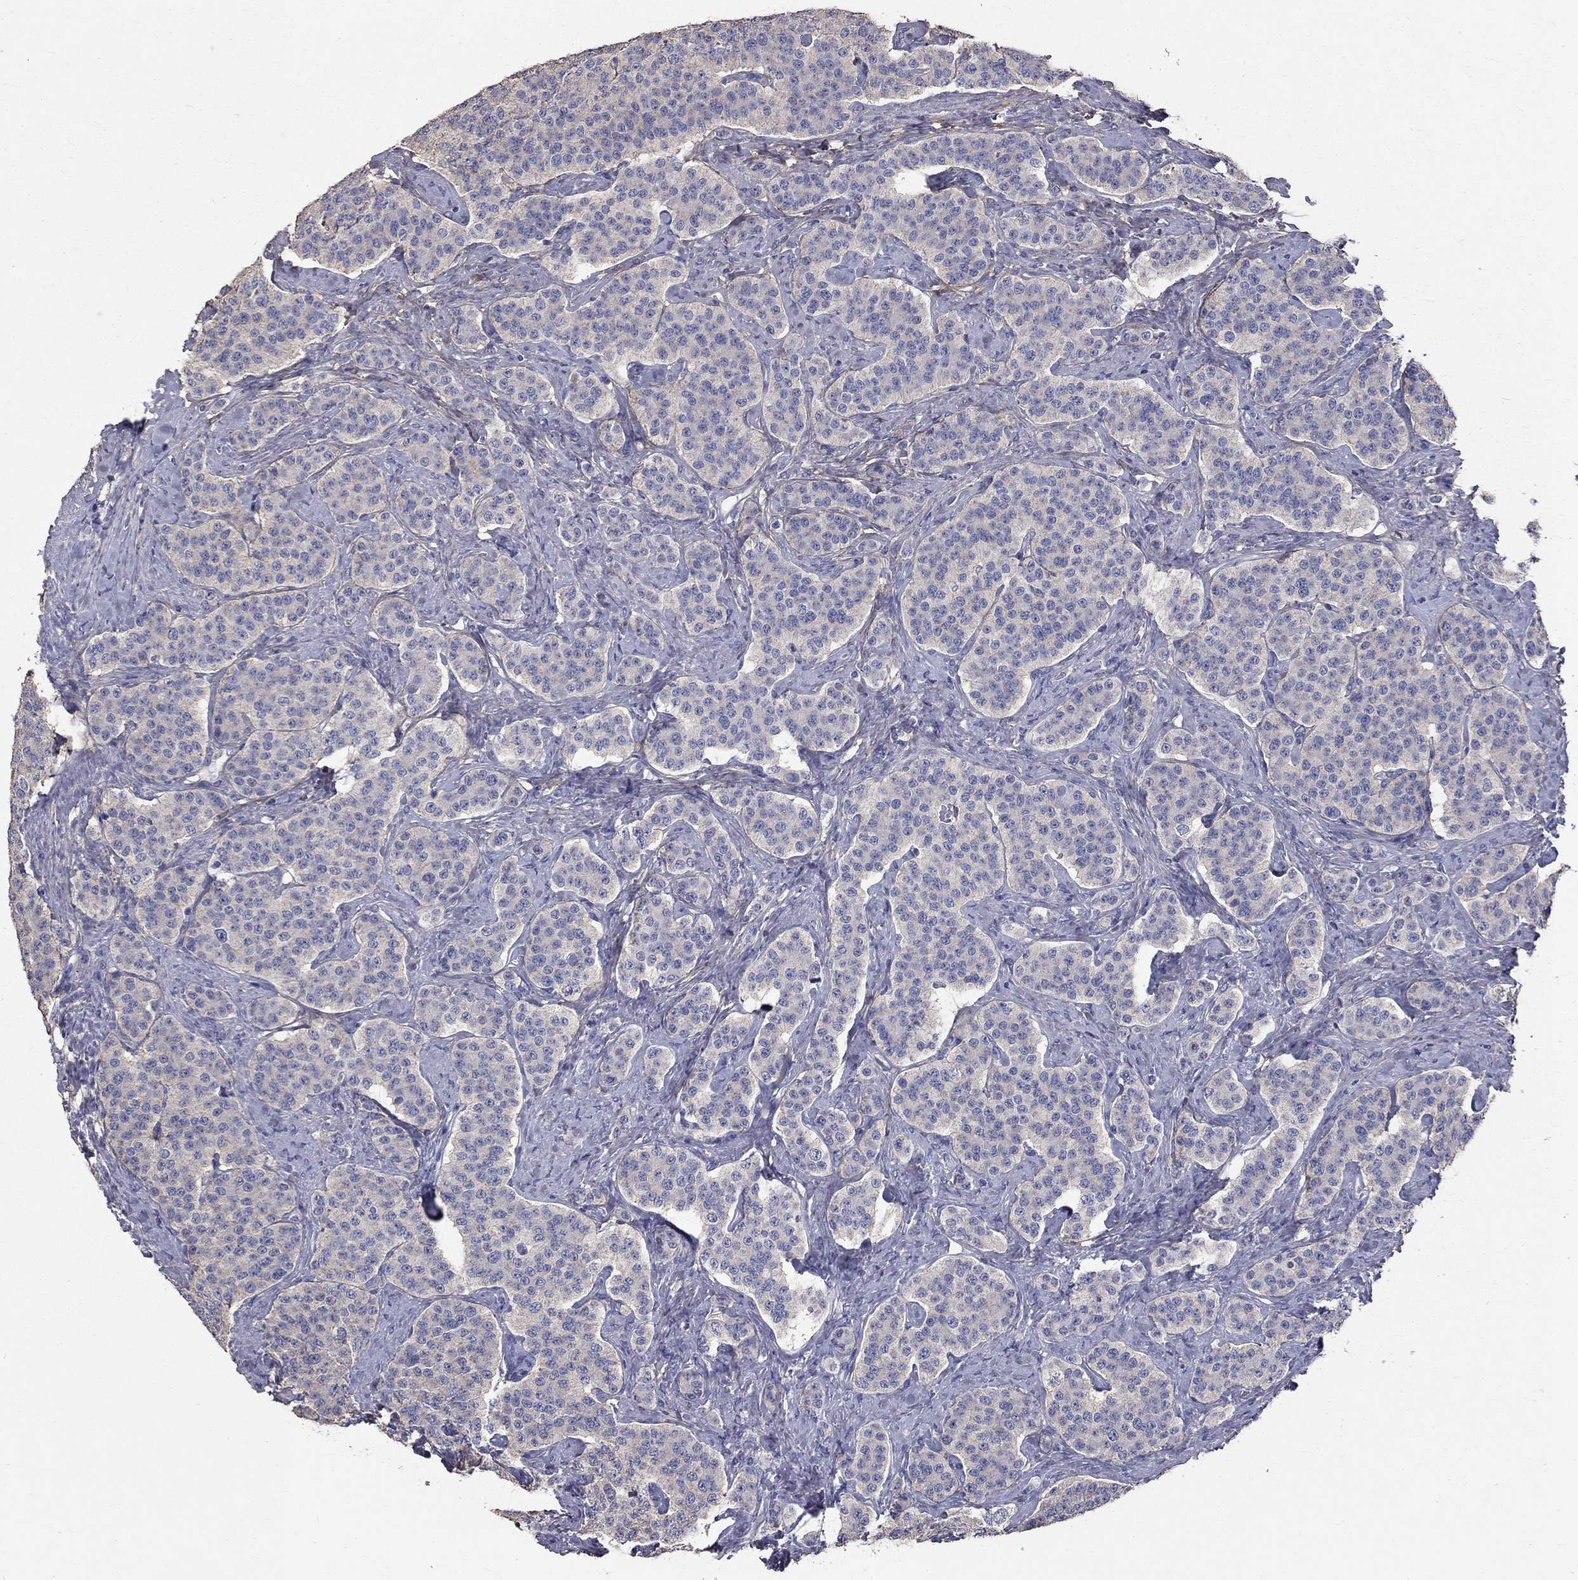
{"staining": {"intensity": "negative", "quantity": "none", "location": "none"}, "tissue": "carcinoid", "cell_type": "Tumor cells", "image_type": "cancer", "snomed": [{"axis": "morphology", "description": "Carcinoid, malignant, NOS"}, {"axis": "topography", "description": "Small intestine"}], "caption": "Carcinoid was stained to show a protein in brown. There is no significant staining in tumor cells.", "gene": "ANXA10", "patient": {"sex": "female", "age": 58}}